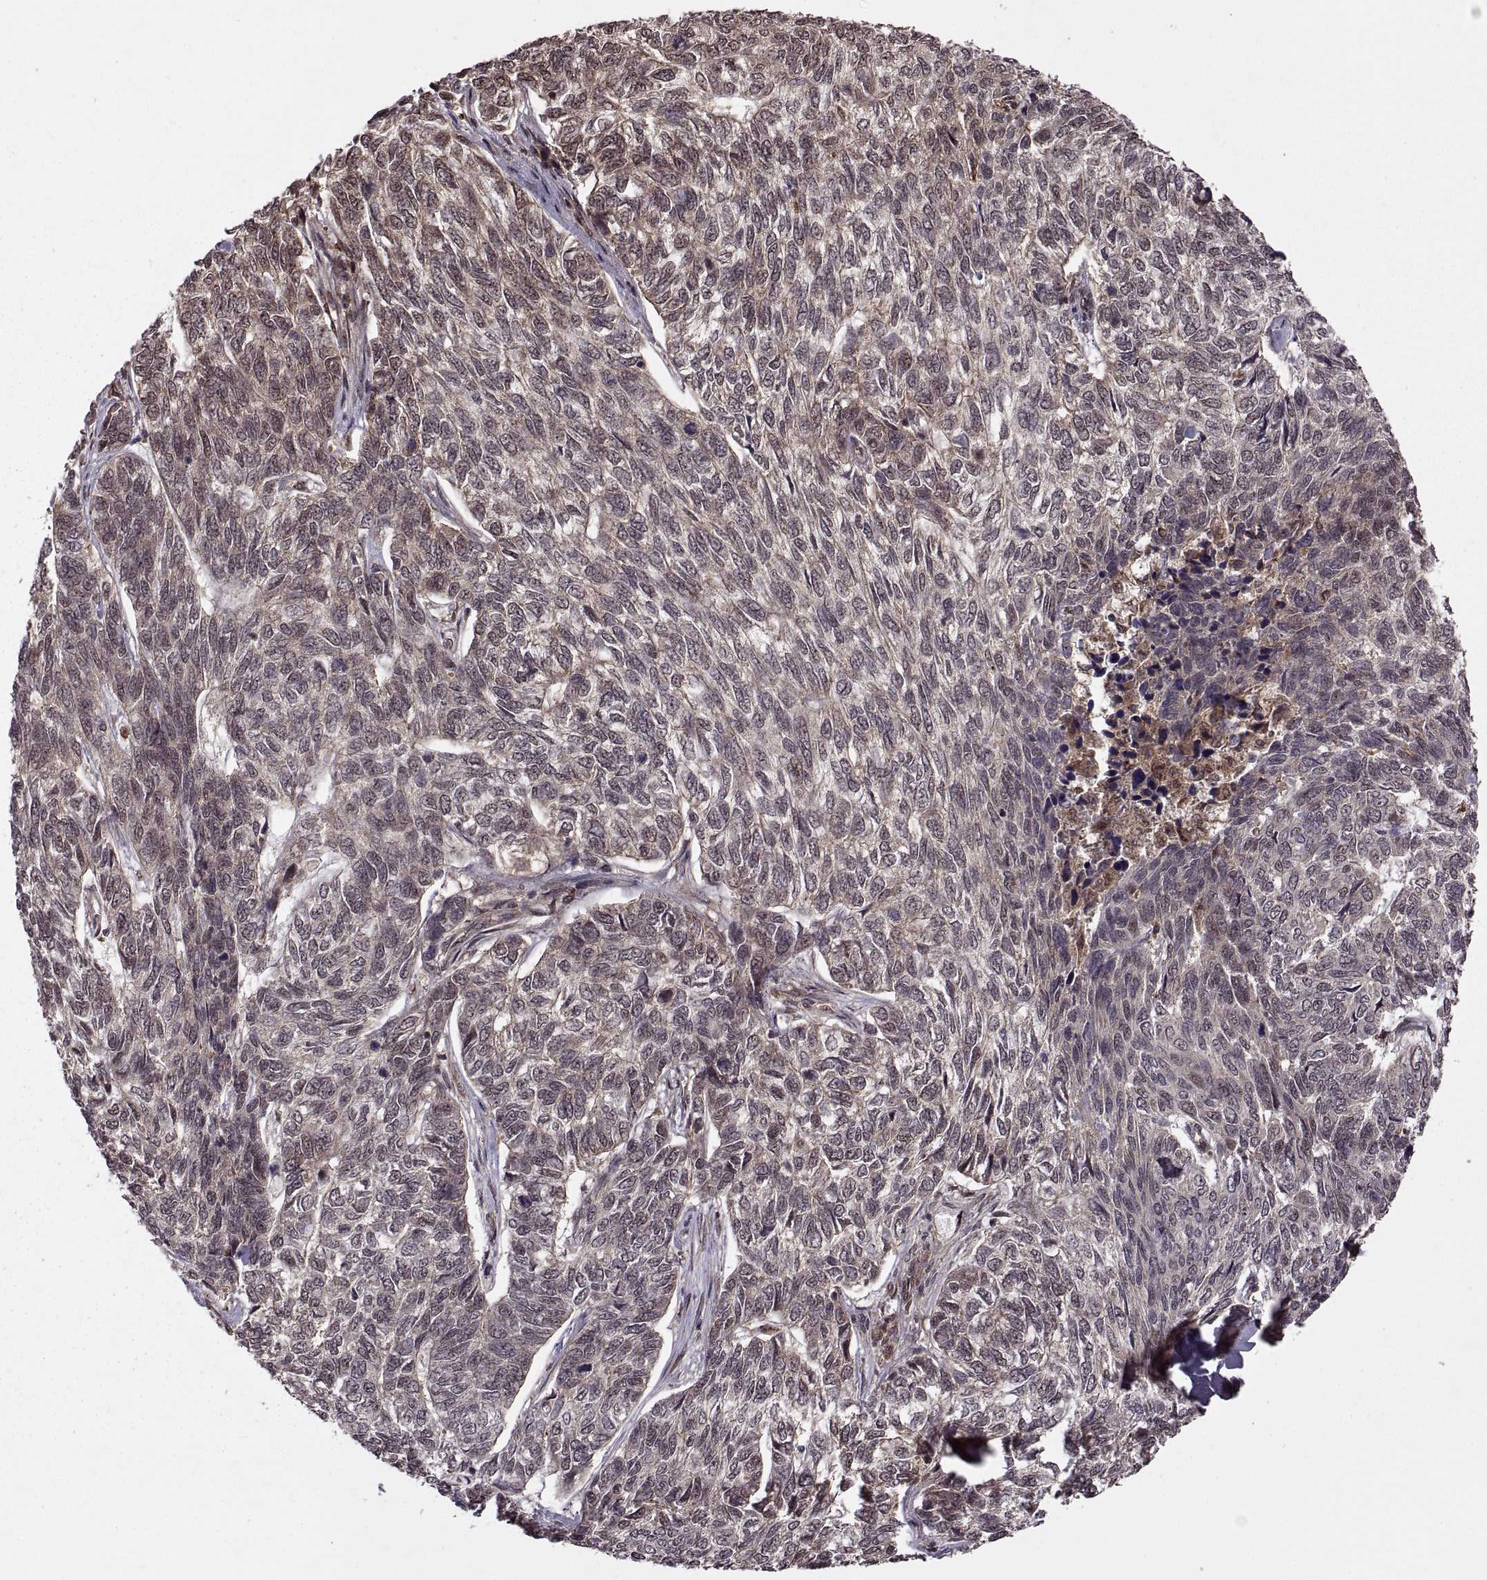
{"staining": {"intensity": "weak", "quantity": "25%-75%", "location": "cytoplasmic/membranous,nuclear"}, "tissue": "skin cancer", "cell_type": "Tumor cells", "image_type": "cancer", "snomed": [{"axis": "morphology", "description": "Basal cell carcinoma"}, {"axis": "topography", "description": "Skin"}], "caption": "Skin cancer (basal cell carcinoma) stained with a protein marker demonstrates weak staining in tumor cells.", "gene": "PTOV1", "patient": {"sex": "female", "age": 65}}